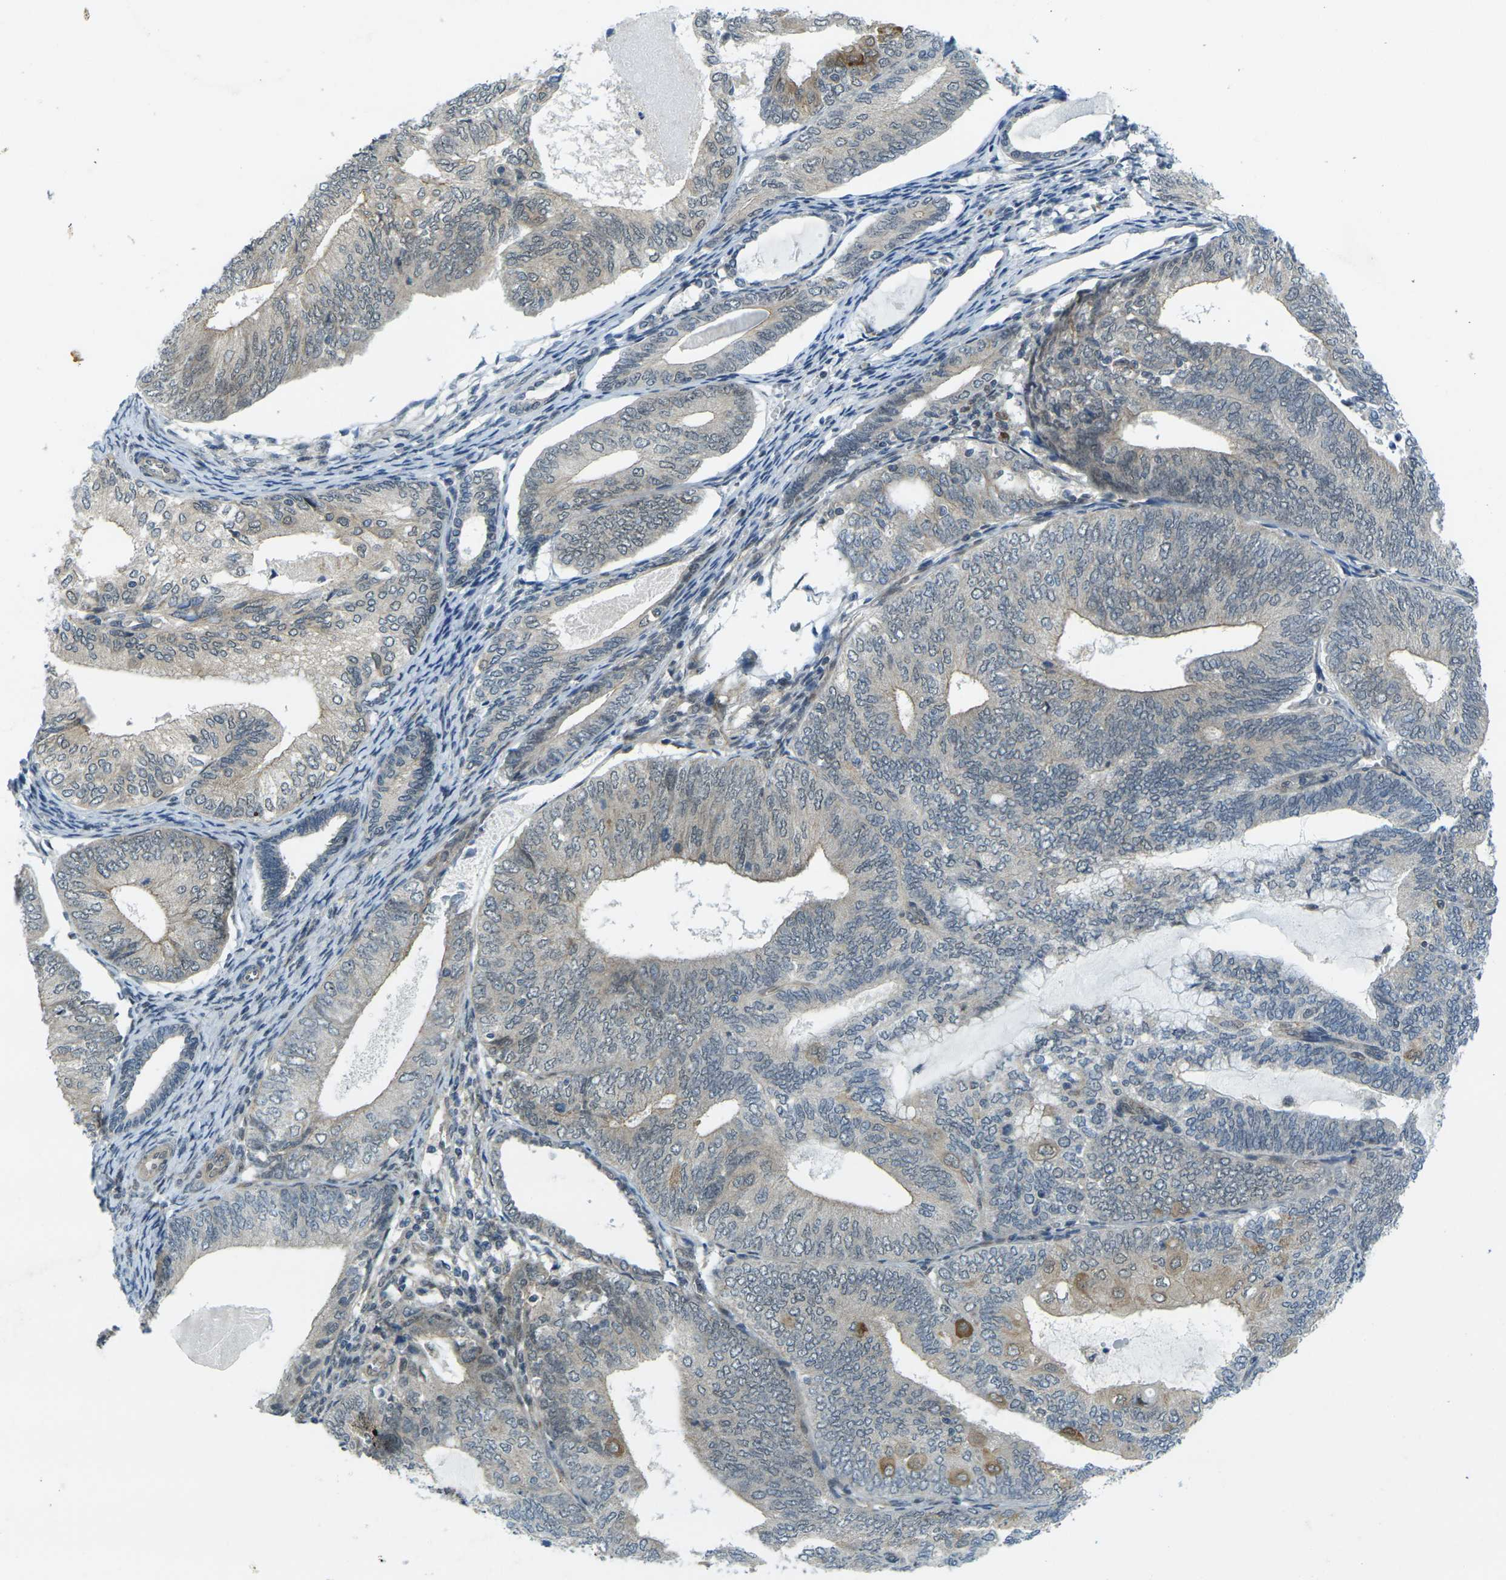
{"staining": {"intensity": "moderate", "quantity": "<25%", "location": "cytoplasmic/membranous"}, "tissue": "endometrial cancer", "cell_type": "Tumor cells", "image_type": "cancer", "snomed": [{"axis": "morphology", "description": "Adenocarcinoma, NOS"}, {"axis": "topography", "description": "Endometrium"}], "caption": "The histopathology image reveals immunohistochemical staining of adenocarcinoma (endometrial). There is moderate cytoplasmic/membranous expression is seen in approximately <25% of tumor cells.", "gene": "KCTD10", "patient": {"sex": "female", "age": 81}}